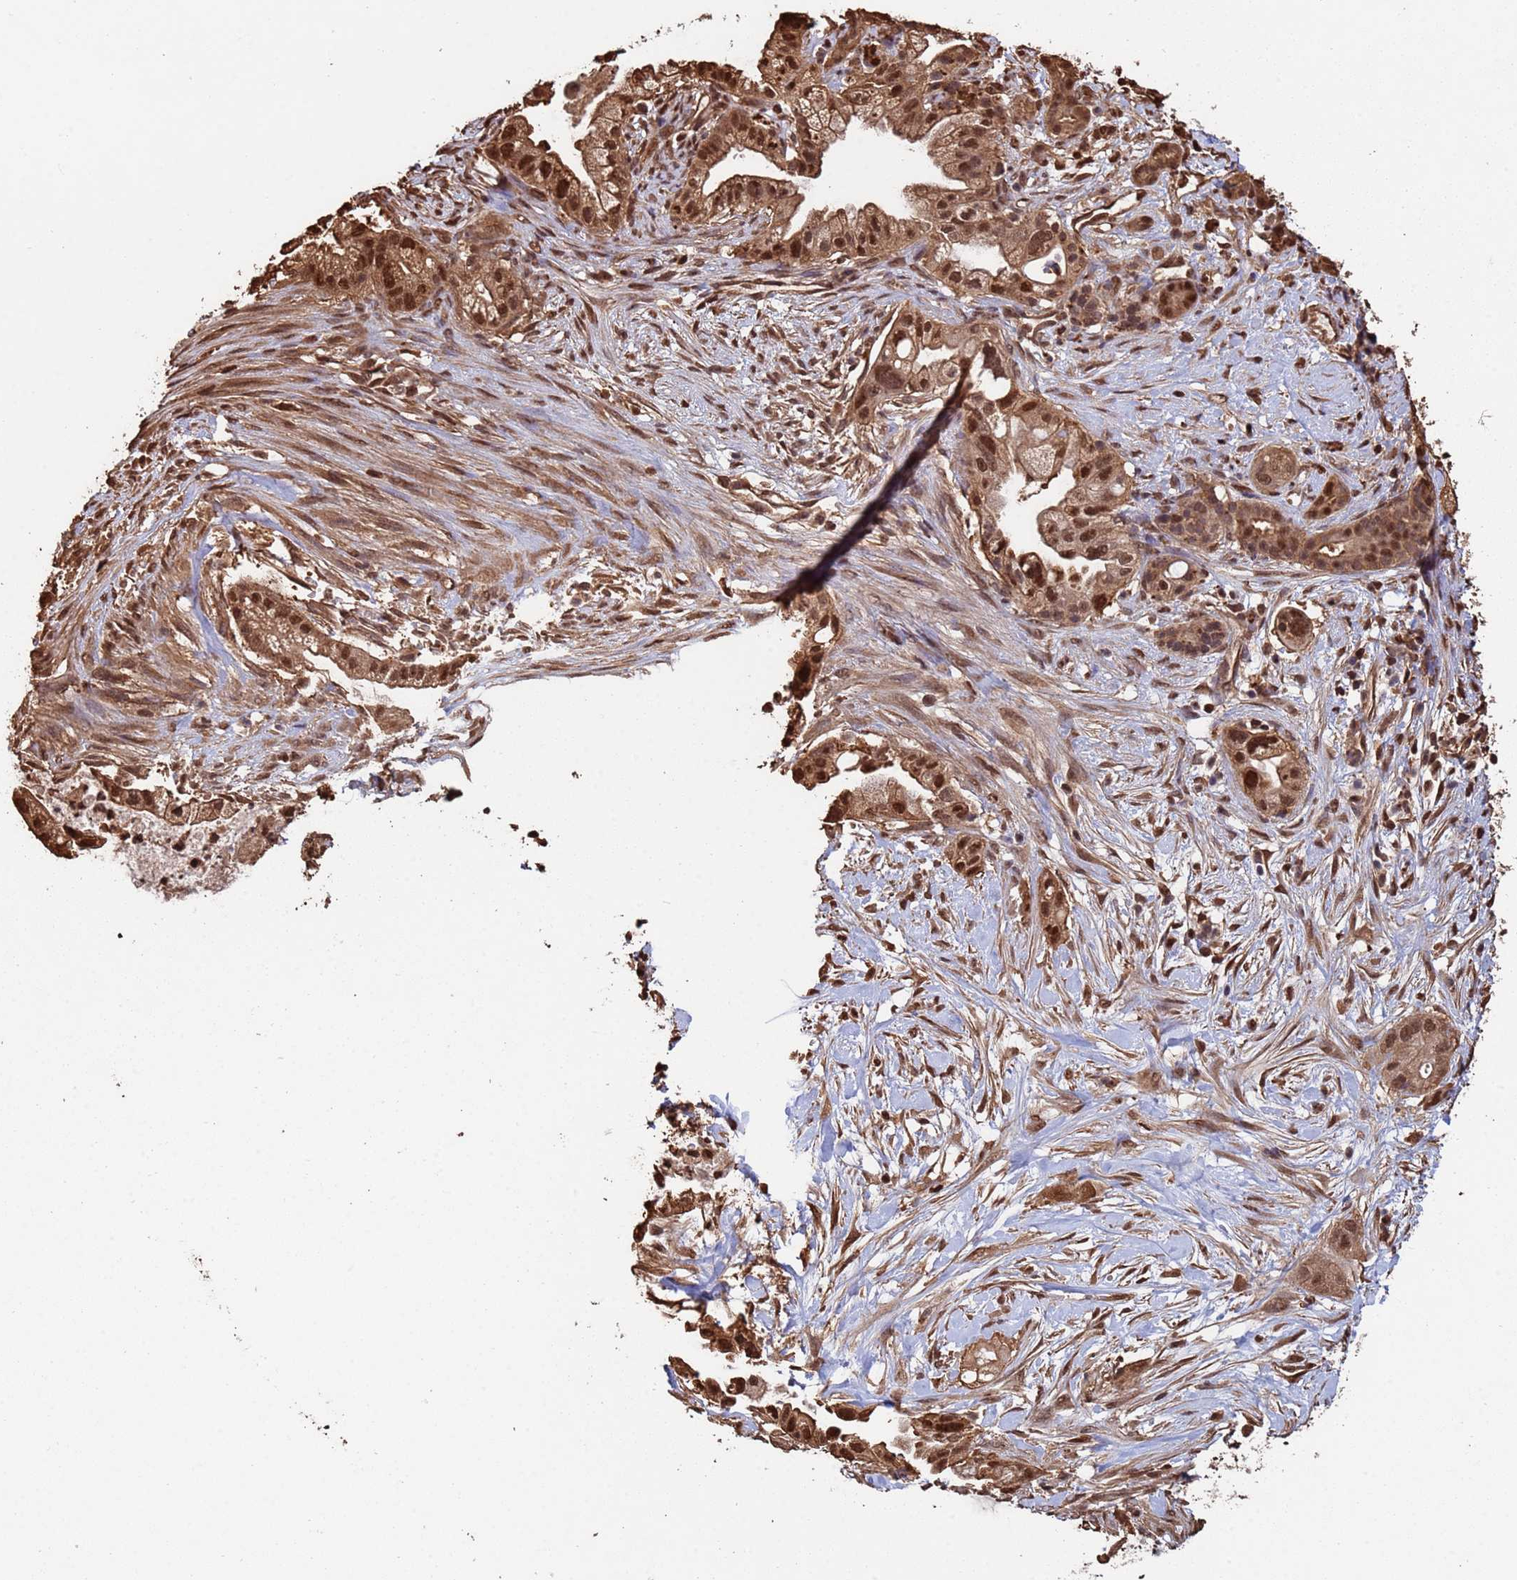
{"staining": {"intensity": "strong", "quantity": ">75%", "location": "cytoplasmic/membranous,nuclear"}, "tissue": "pancreatic cancer", "cell_type": "Tumor cells", "image_type": "cancer", "snomed": [{"axis": "morphology", "description": "Adenocarcinoma, NOS"}, {"axis": "topography", "description": "Pancreas"}], "caption": "Pancreatic adenocarcinoma stained with a brown dye demonstrates strong cytoplasmic/membranous and nuclear positive positivity in approximately >75% of tumor cells.", "gene": "SUMO4", "patient": {"sex": "male", "age": 44}}